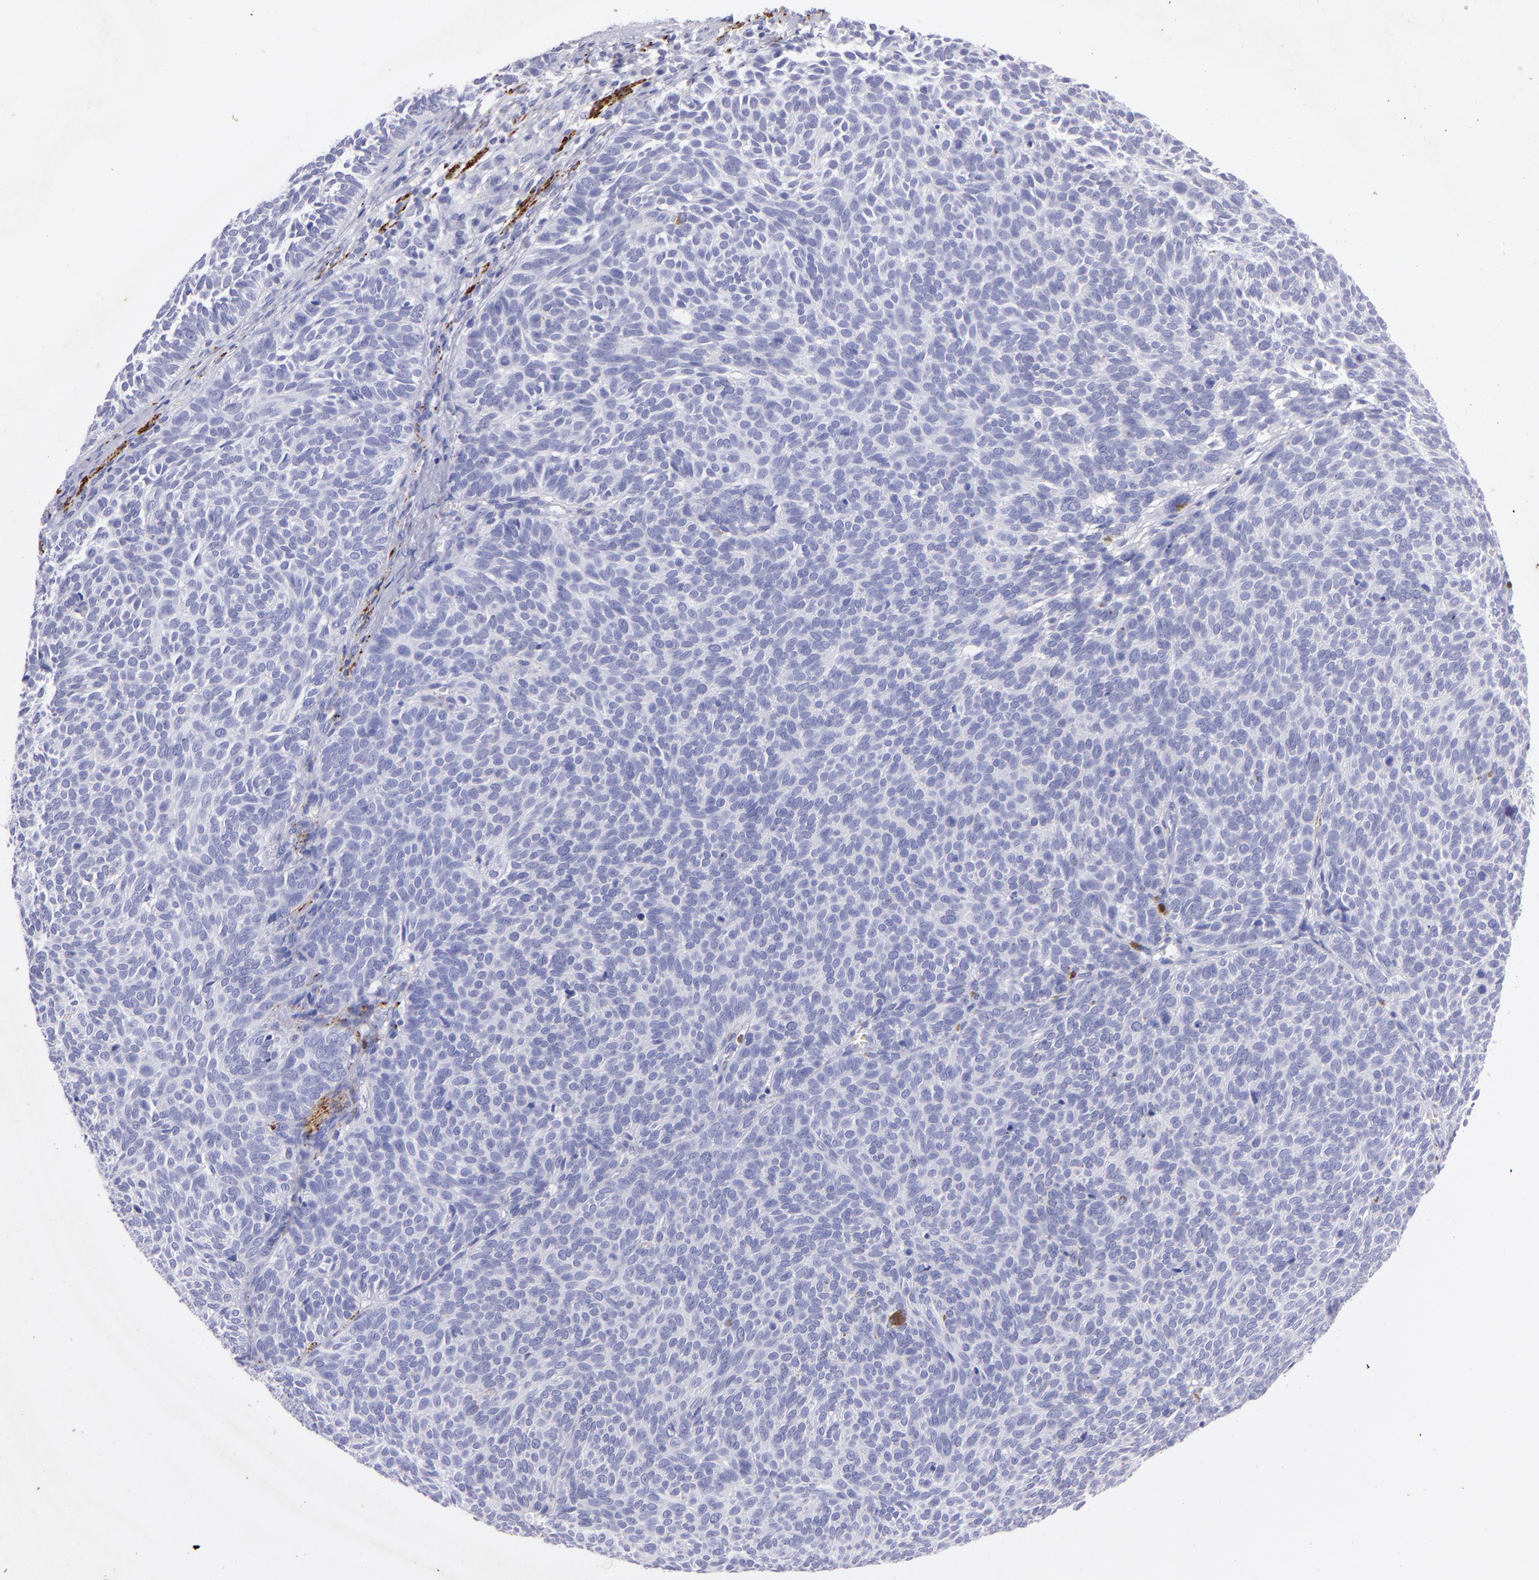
{"staining": {"intensity": "negative", "quantity": "none", "location": "none"}, "tissue": "skin cancer", "cell_type": "Tumor cells", "image_type": "cancer", "snomed": [{"axis": "morphology", "description": "Basal cell carcinoma"}, {"axis": "topography", "description": "Skin"}], "caption": "Immunohistochemistry (IHC) histopathology image of neoplastic tissue: human skin cancer stained with DAB (3,3'-diaminobenzidine) demonstrates no significant protein expression in tumor cells. The staining is performed using DAB (3,3'-diaminobenzidine) brown chromogen with nuclei counter-stained in using hematoxylin.", "gene": "UCHL1", "patient": {"sex": "male", "age": 63}}